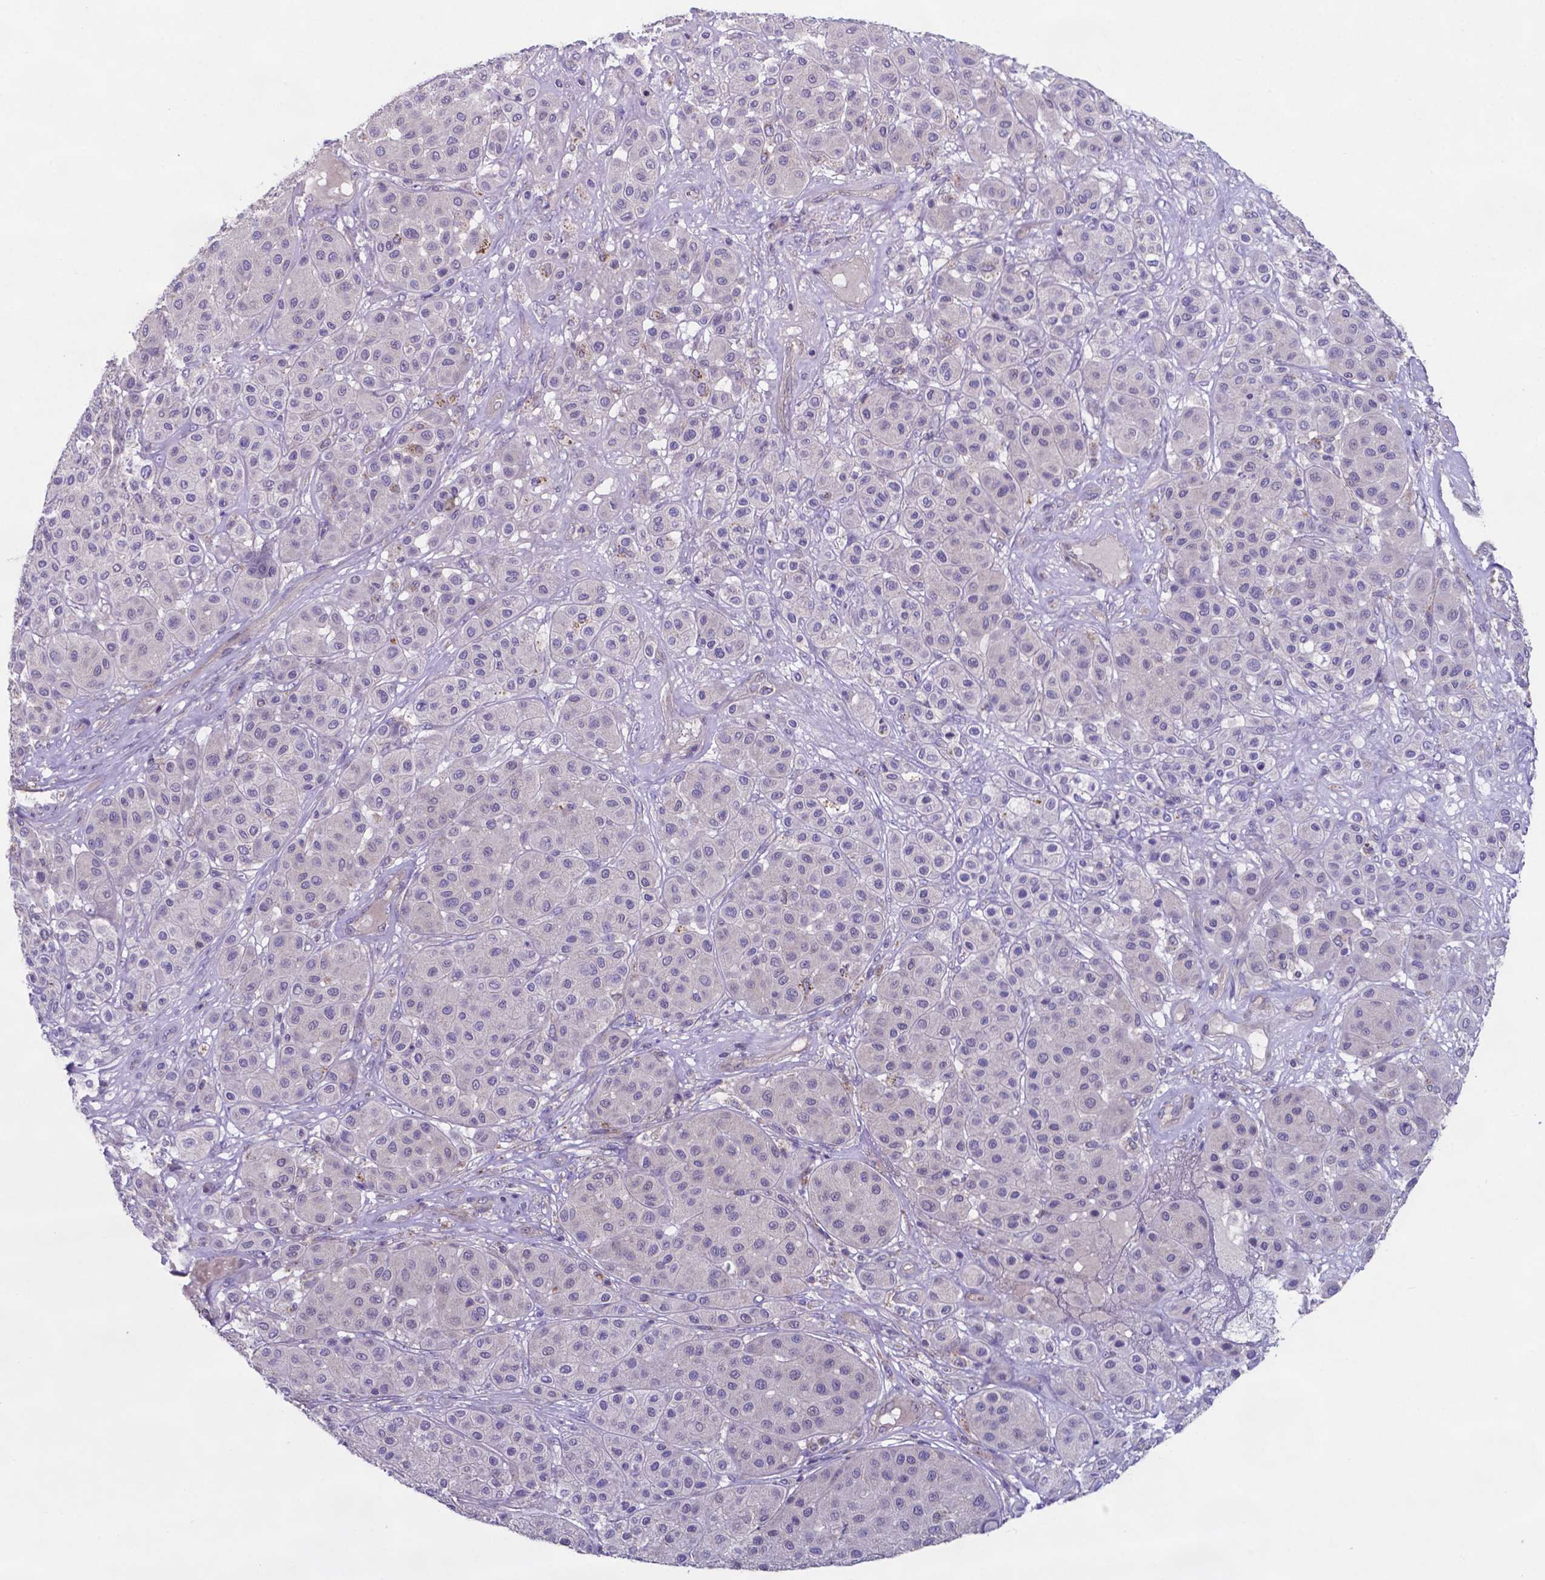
{"staining": {"intensity": "negative", "quantity": "none", "location": "none"}, "tissue": "melanoma", "cell_type": "Tumor cells", "image_type": "cancer", "snomed": [{"axis": "morphology", "description": "Malignant melanoma, Metastatic site"}, {"axis": "topography", "description": "Smooth muscle"}], "caption": "Immunohistochemical staining of melanoma exhibits no significant expression in tumor cells.", "gene": "TYRO3", "patient": {"sex": "male", "age": 41}}